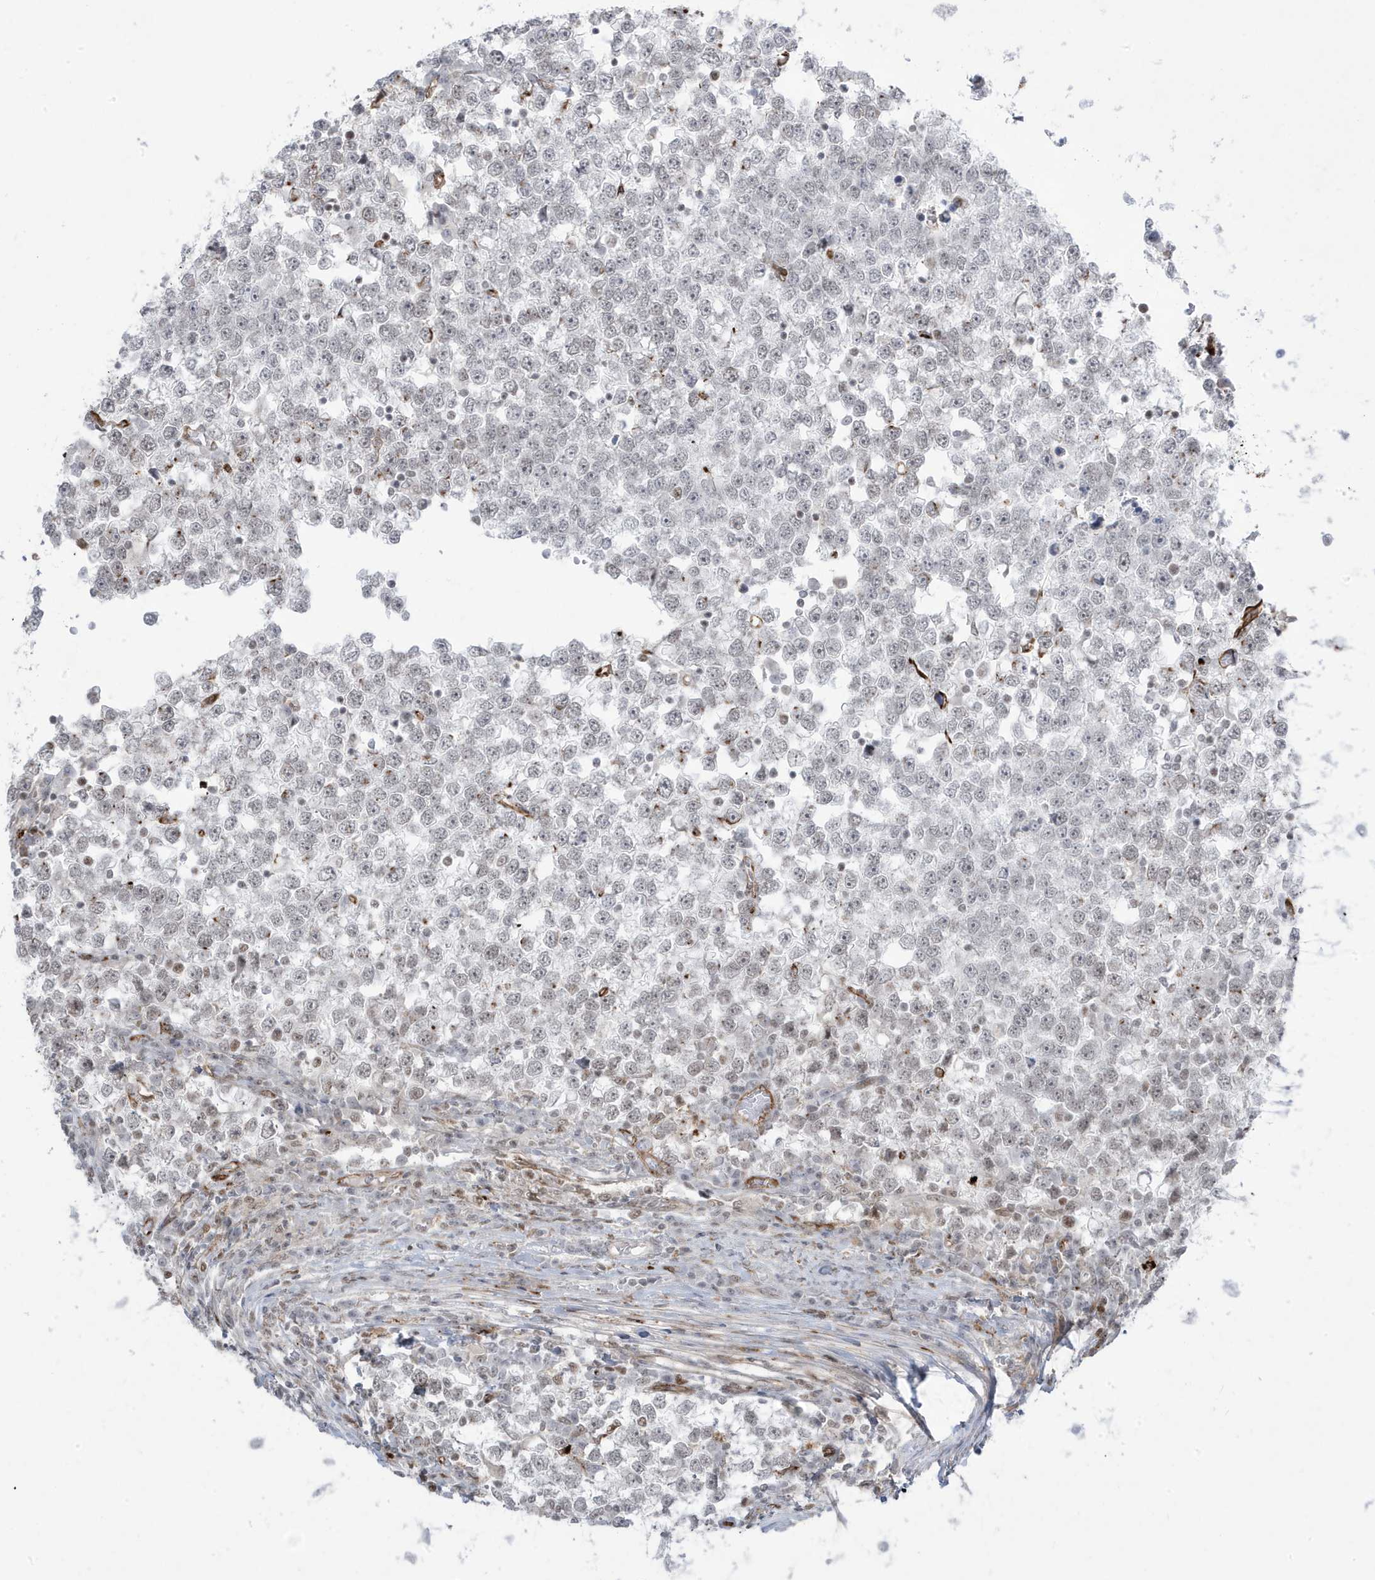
{"staining": {"intensity": "weak", "quantity": "<25%", "location": "nuclear"}, "tissue": "testis cancer", "cell_type": "Tumor cells", "image_type": "cancer", "snomed": [{"axis": "morphology", "description": "Seminoma, NOS"}, {"axis": "topography", "description": "Testis"}], "caption": "Testis seminoma stained for a protein using immunohistochemistry (IHC) exhibits no expression tumor cells.", "gene": "ADAMTSL3", "patient": {"sex": "male", "age": 65}}